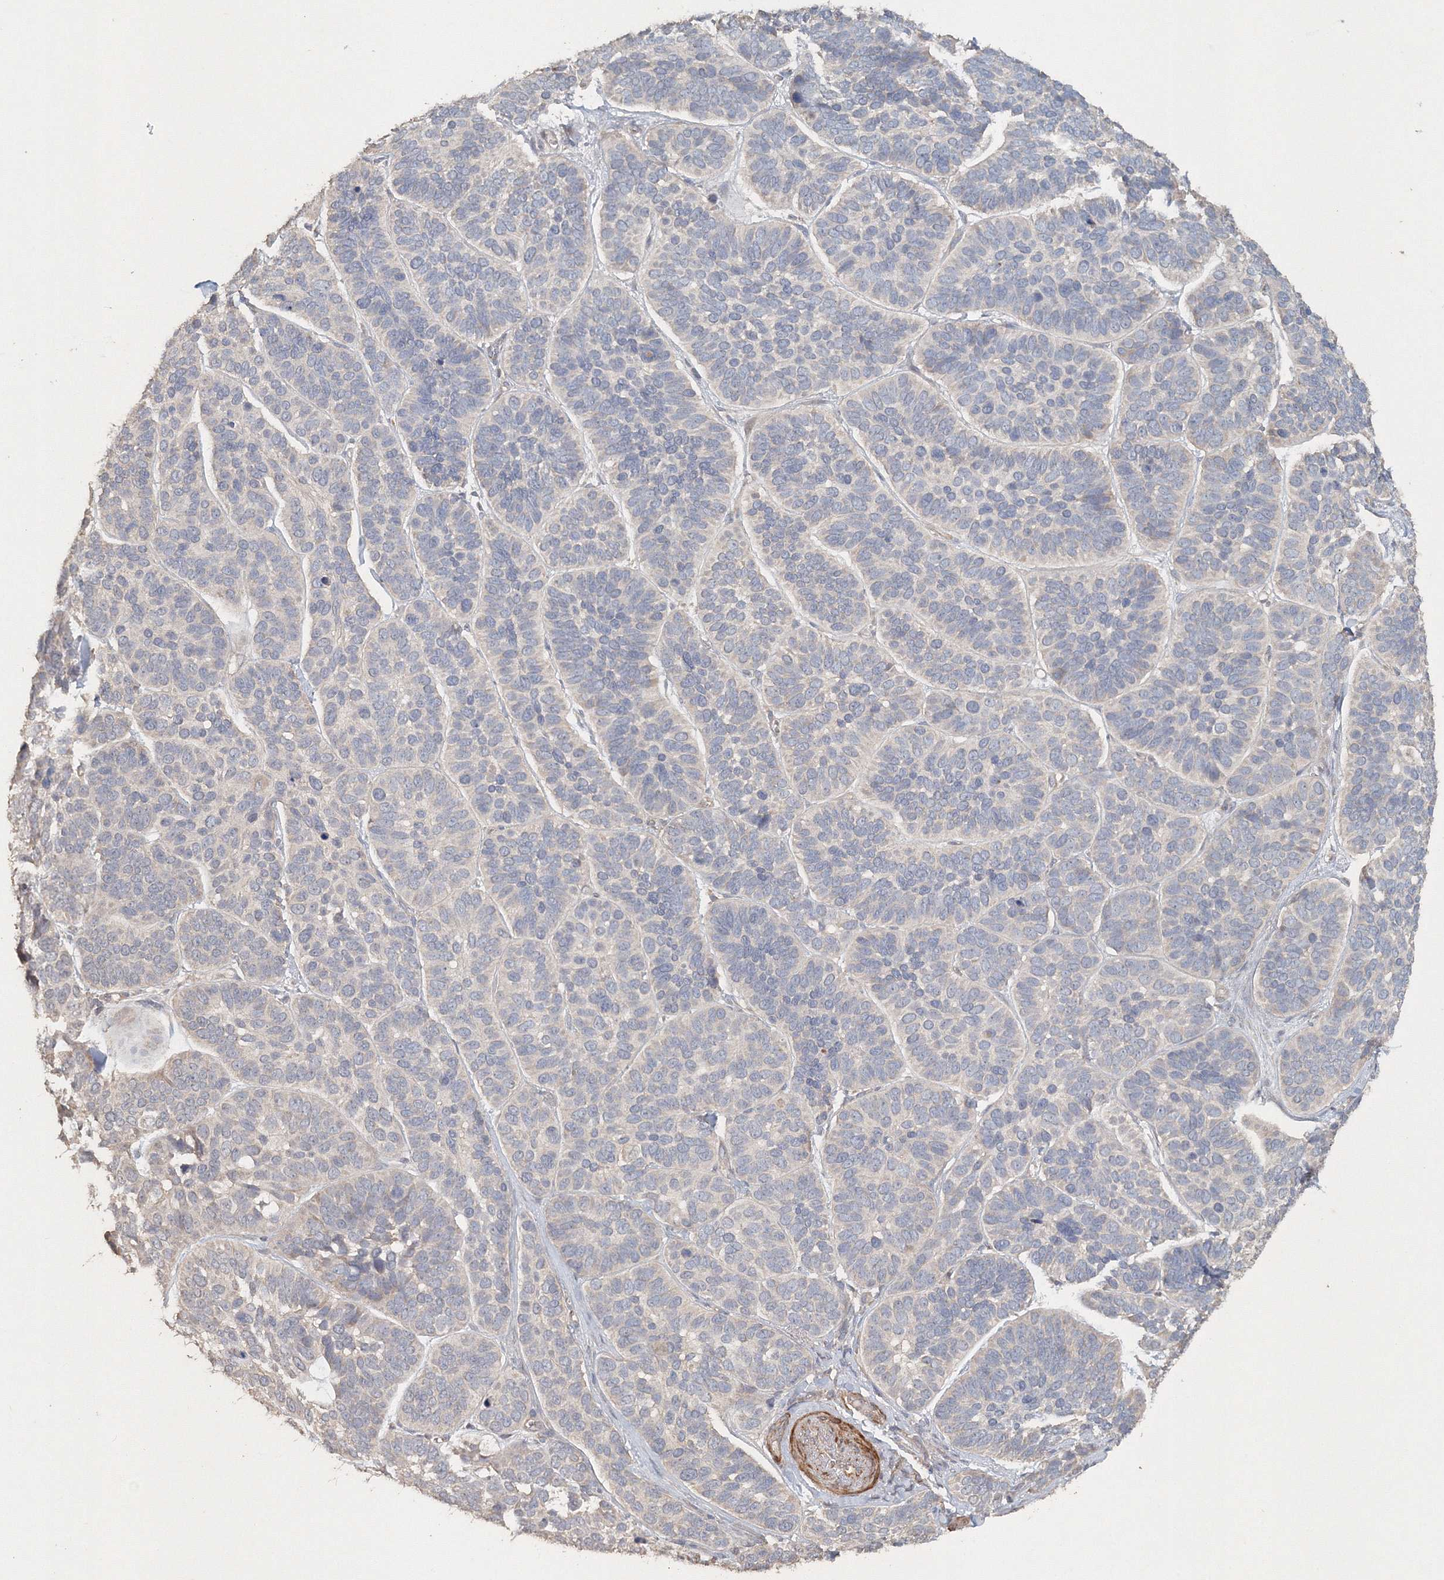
{"staining": {"intensity": "negative", "quantity": "none", "location": "none"}, "tissue": "skin cancer", "cell_type": "Tumor cells", "image_type": "cancer", "snomed": [{"axis": "morphology", "description": "Basal cell carcinoma"}, {"axis": "topography", "description": "Skin"}], "caption": "Tumor cells are negative for protein expression in human skin cancer. (Stains: DAB (3,3'-diaminobenzidine) IHC with hematoxylin counter stain, Microscopy: brightfield microscopy at high magnification).", "gene": "NALF2", "patient": {"sex": "male", "age": 62}}